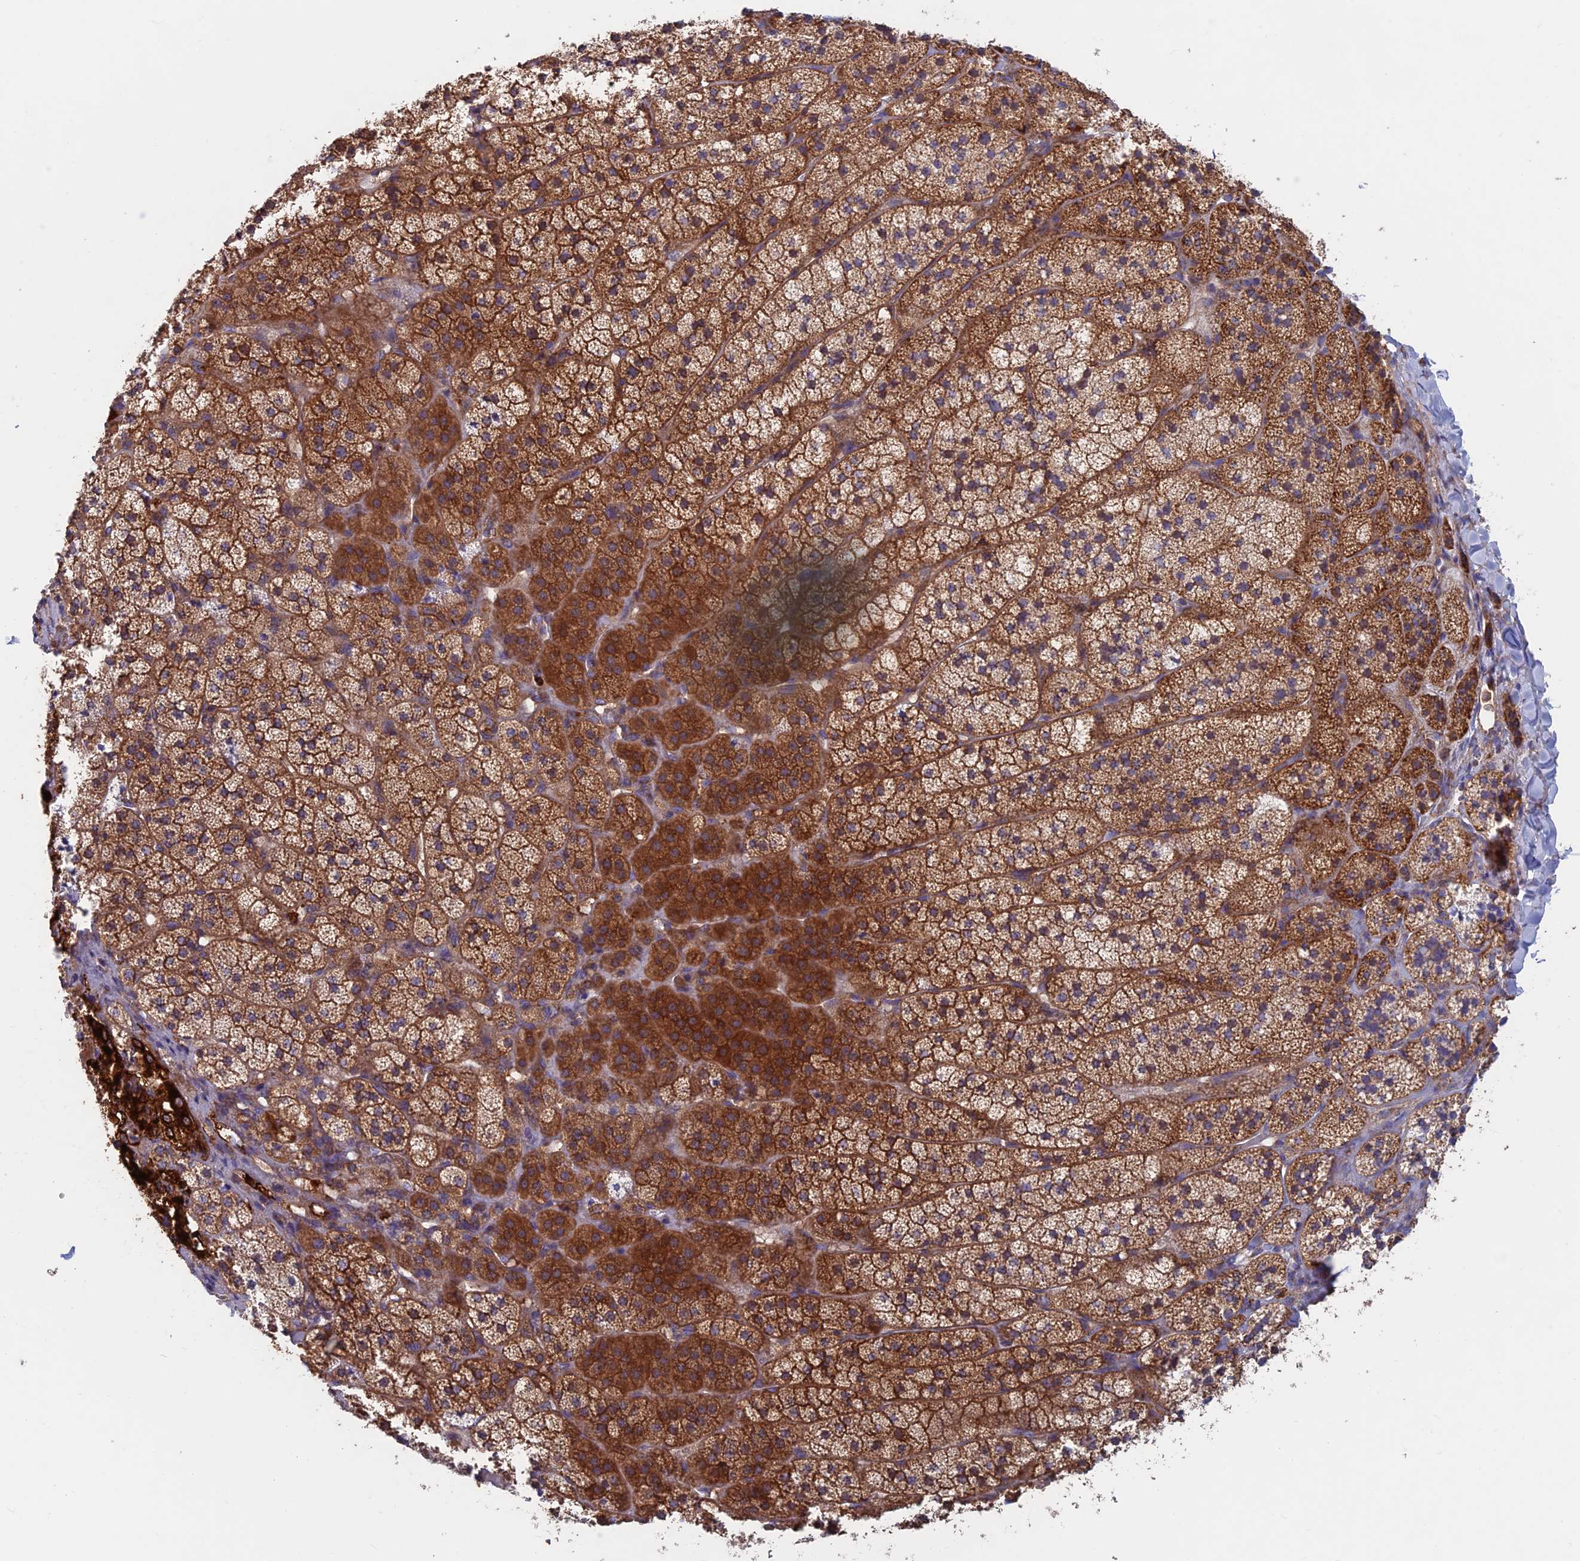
{"staining": {"intensity": "strong", "quantity": ">75%", "location": "cytoplasmic/membranous"}, "tissue": "adrenal gland", "cell_type": "Glandular cells", "image_type": "normal", "snomed": [{"axis": "morphology", "description": "Normal tissue, NOS"}, {"axis": "topography", "description": "Adrenal gland"}], "caption": "Protein staining of unremarkable adrenal gland reveals strong cytoplasmic/membranous positivity in about >75% of glandular cells. The staining is performed using DAB brown chromogen to label protein expression. The nuclei are counter-stained blue using hematoxylin.", "gene": "DNM1L", "patient": {"sex": "female", "age": 44}}